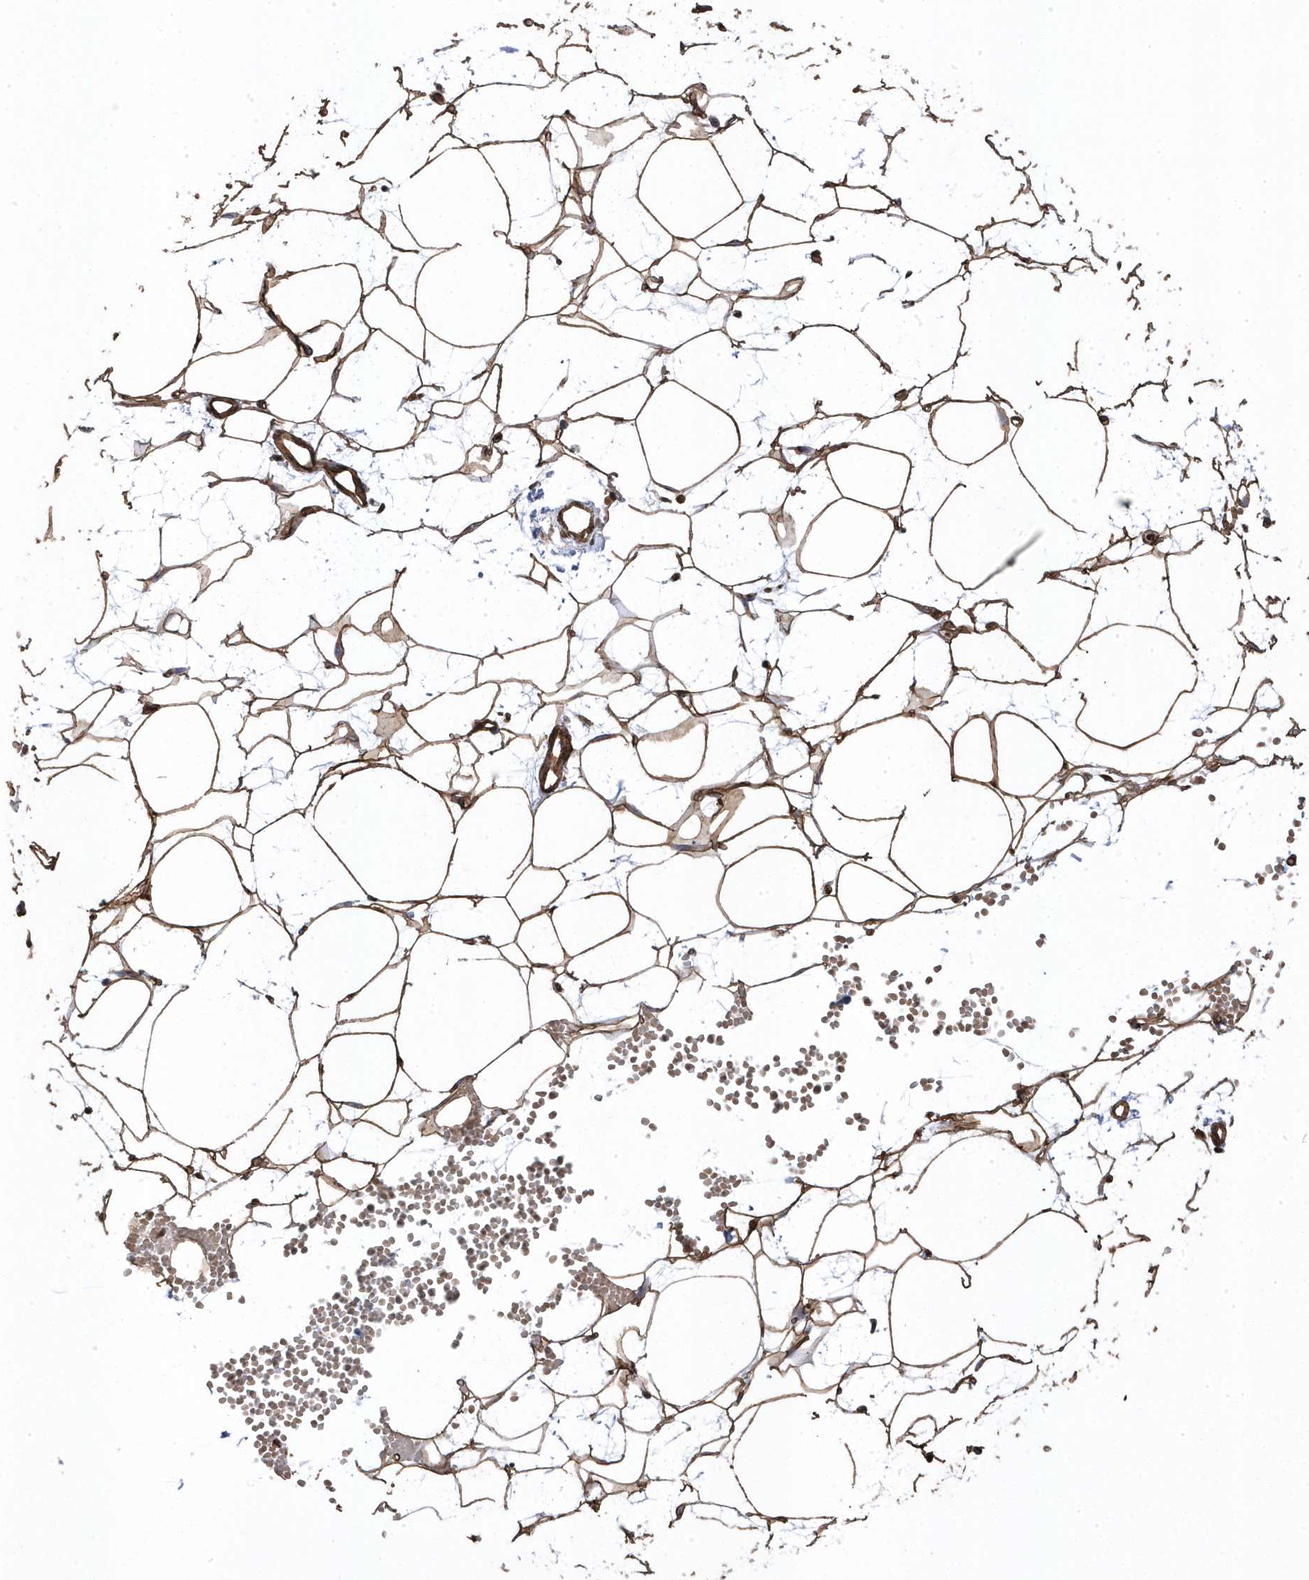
{"staining": {"intensity": "strong", "quantity": ">75%", "location": "cytoplasmic/membranous"}, "tissue": "adipose tissue", "cell_type": "Adipocytes", "image_type": "normal", "snomed": [{"axis": "morphology", "description": "Normal tissue, NOS"}, {"axis": "topography", "description": "Breast"}], "caption": "Adipose tissue stained with a brown dye demonstrates strong cytoplasmic/membranous positive staining in approximately >75% of adipocytes.", "gene": "GTPBP6", "patient": {"sex": "female", "age": 23}}